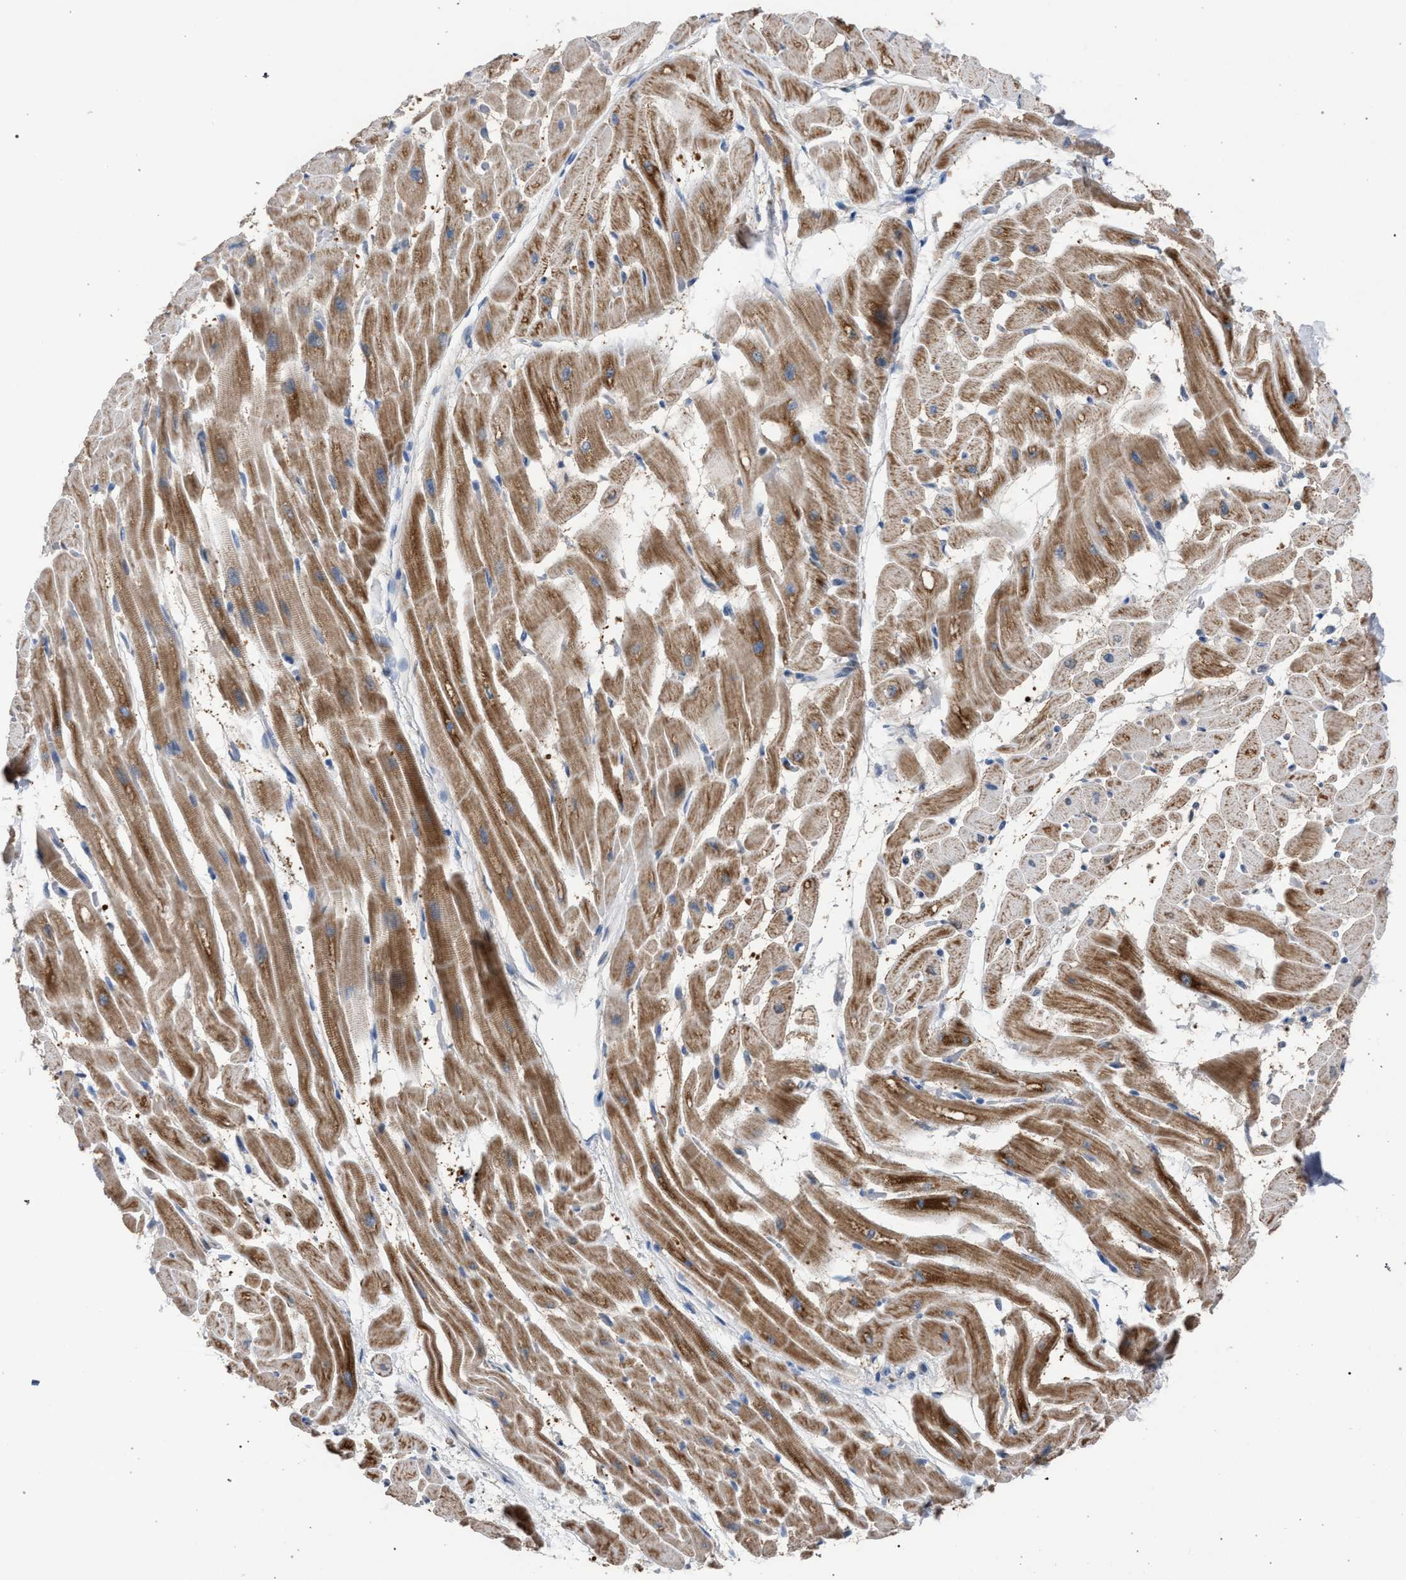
{"staining": {"intensity": "strong", "quantity": "25%-75%", "location": "cytoplasmic/membranous"}, "tissue": "heart muscle", "cell_type": "Cardiomyocytes", "image_type": "normal", "snomed": [{"axis": "morphology", "description": "Normal tissue, NOS"}, {"axis": "topography", "description": "Heart"}], "caption": "The histopathology image demonstrates immunohistochemical staining of normal heart muscle. There is strong cytoplasmic/membranous positivity is identified in about 25%-75% of cardiomyocytes.", "gene": "TECPR1", "patient": {"sex": "male", "age": 45}}